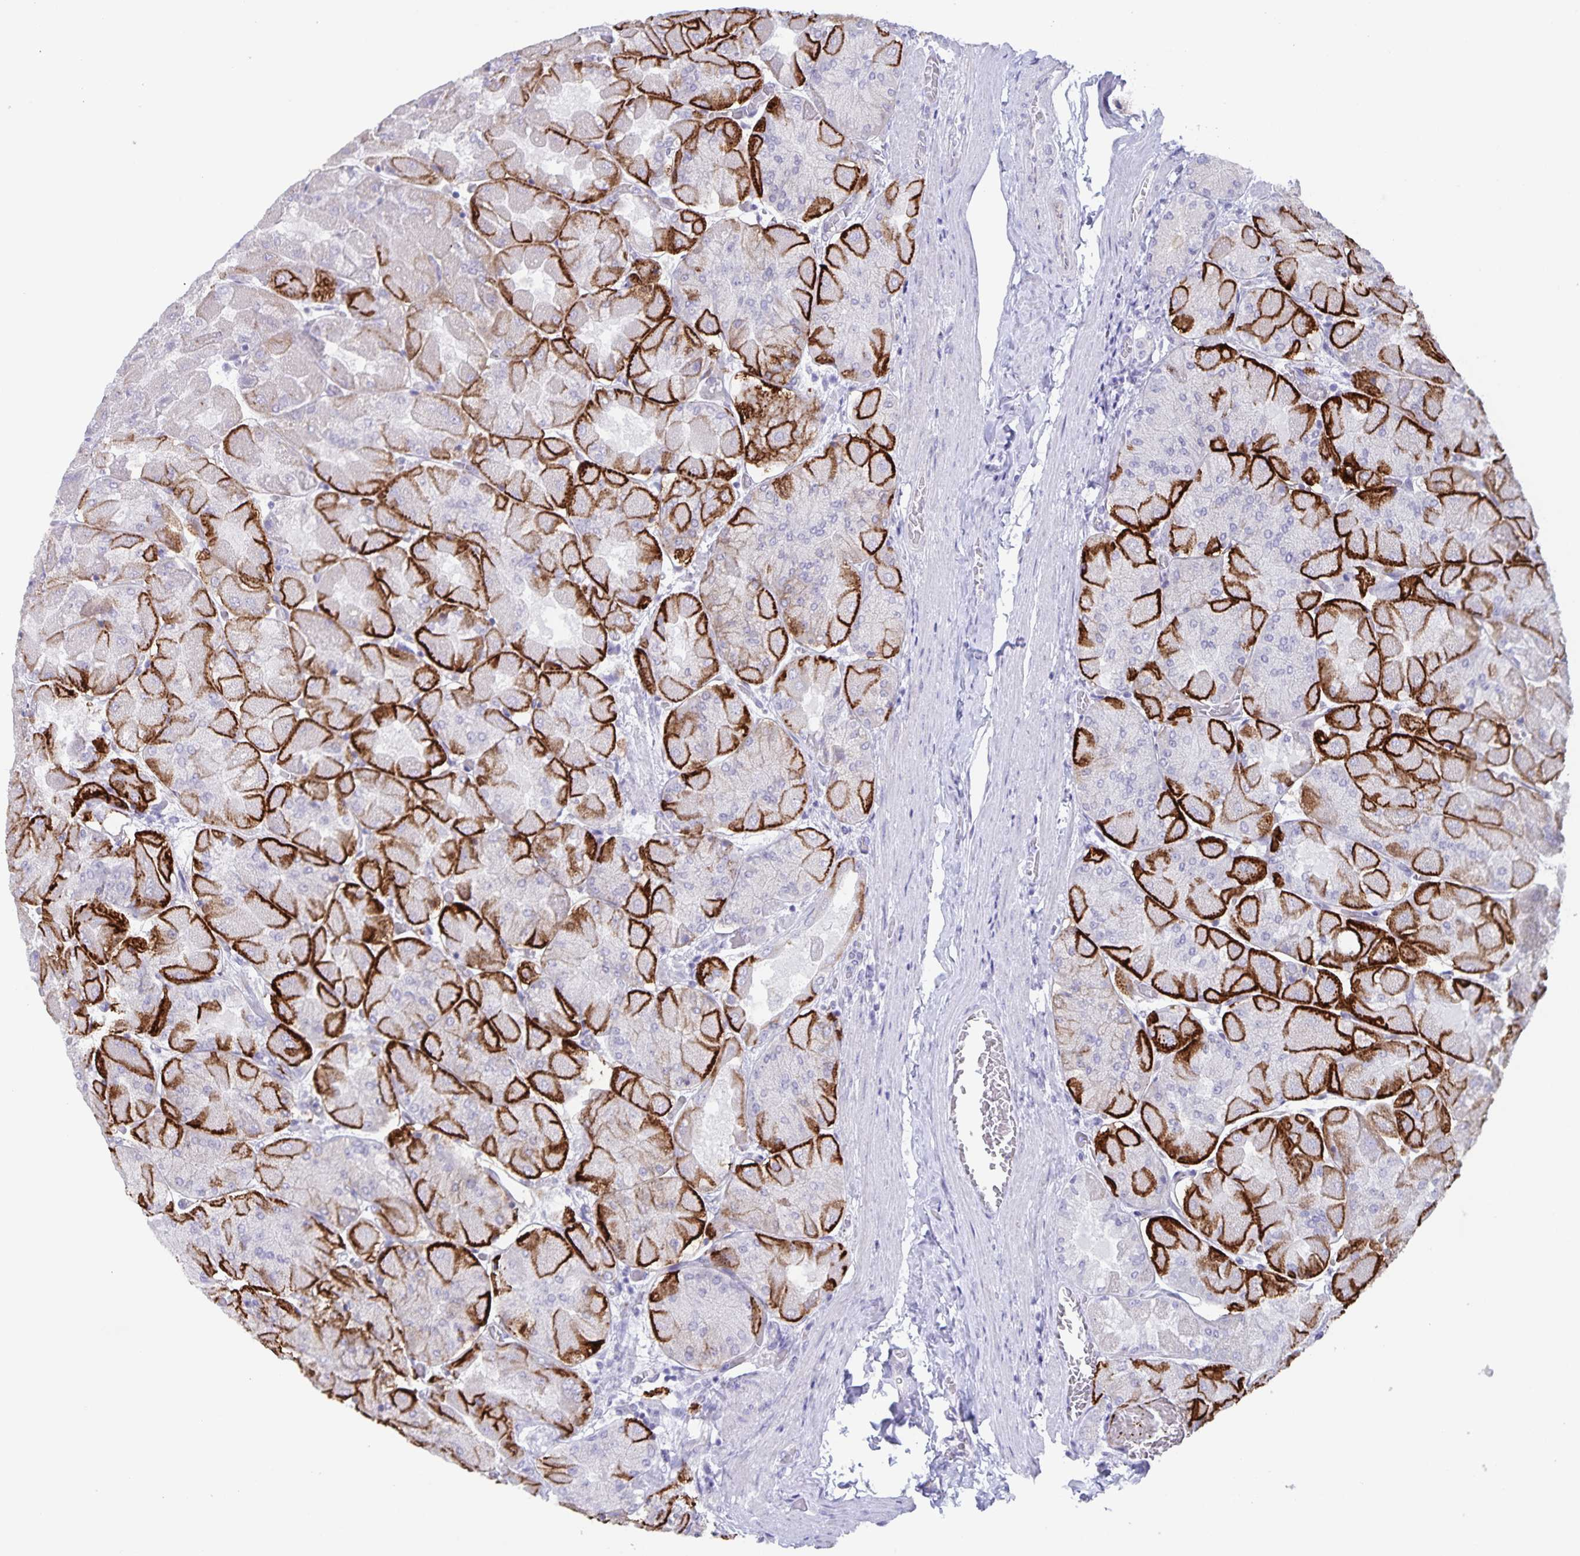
{"staining": {"intensity": "strong", "quantity": "25%-75%", "location": "cytoplasmic/membranous"}, "tissue": "stomach", "cell_type": "Glandular cells", "image_type": "normal", "snomed": [{"axis": "morphology", "description": "Normal tissue, NOS"}, {"axis": "topography", "description": "Stomach"}], "caption": "IHC (DAB (3,3'-diaminobenzidine)) staining of unremarkable human stomach reveals strong cytoplasmic/membranous protein staining in approximately 25%-75% of glandular cells. (DAB = brown stain, brightfield microscopy at high magnification).", "gene": "AQP4", "patient": {"sex": "female", "age": 61}}